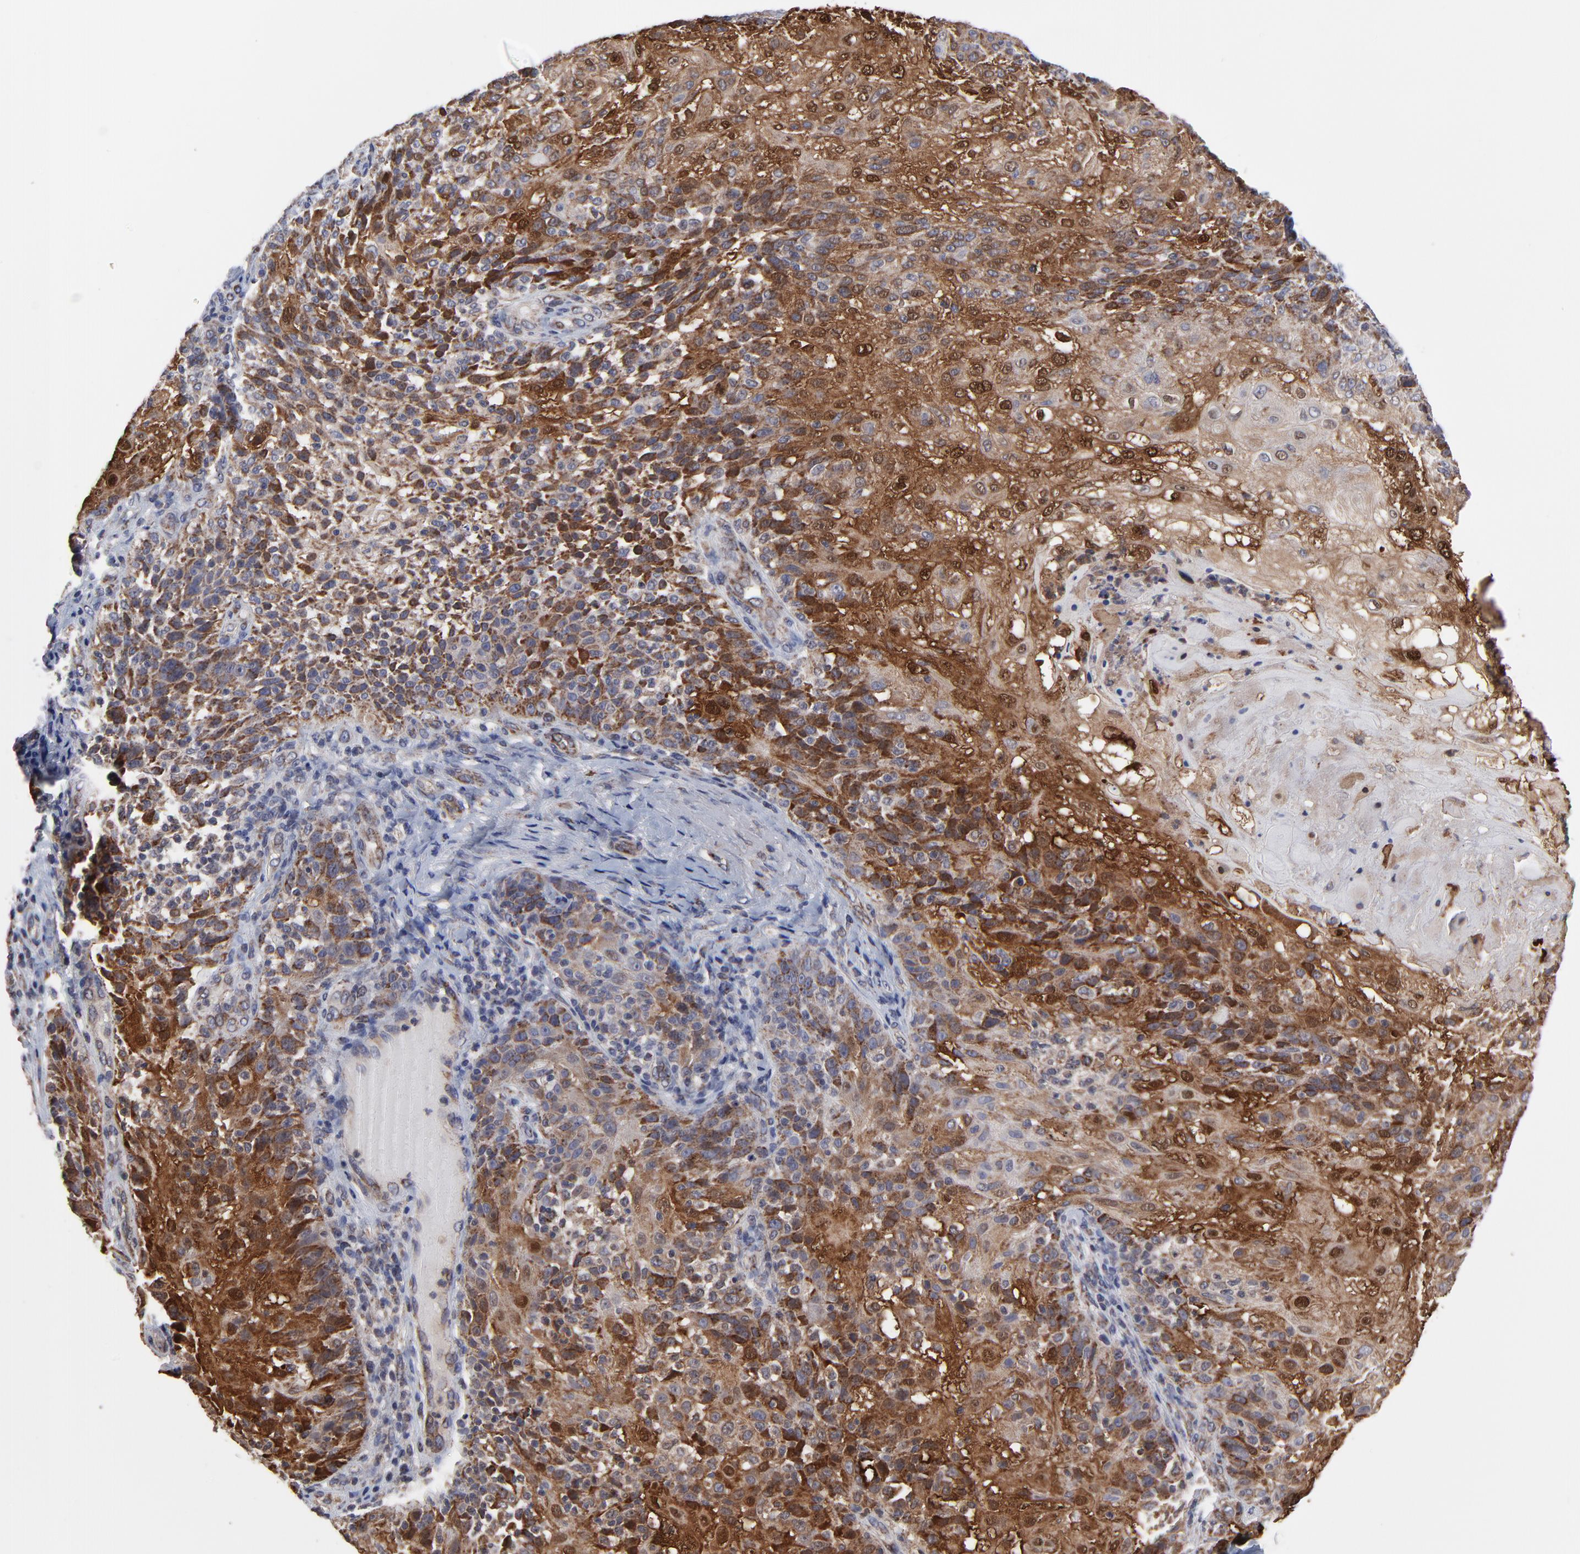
{"staining": {"intensity": "strong", "quantity": ">75%", "location": "cytoplasmic/membranous"}, "tissue": "skin cancer", "cell_type": "Tumor cells", "image_type": "cancer", "snomed": [{"axis": "morphology", "description": "Normal tissue, NOS"}, {"axis": "morphology", "description": "Squamous cell carcinoma, NOS"}, {"axis": "topography", "description": "Skin"}], "caption": "This image displays squamous cell carcinoma (skin) stained with immunohistochemistry (IHC) to label a protein in brown. The cytoplasmic/membranous of tumor cells show strong positivity for the protein. Nuclei are counter-stained blue.", "gene": "ZNF550", "patient": {"sex": "female", "age": 83}}